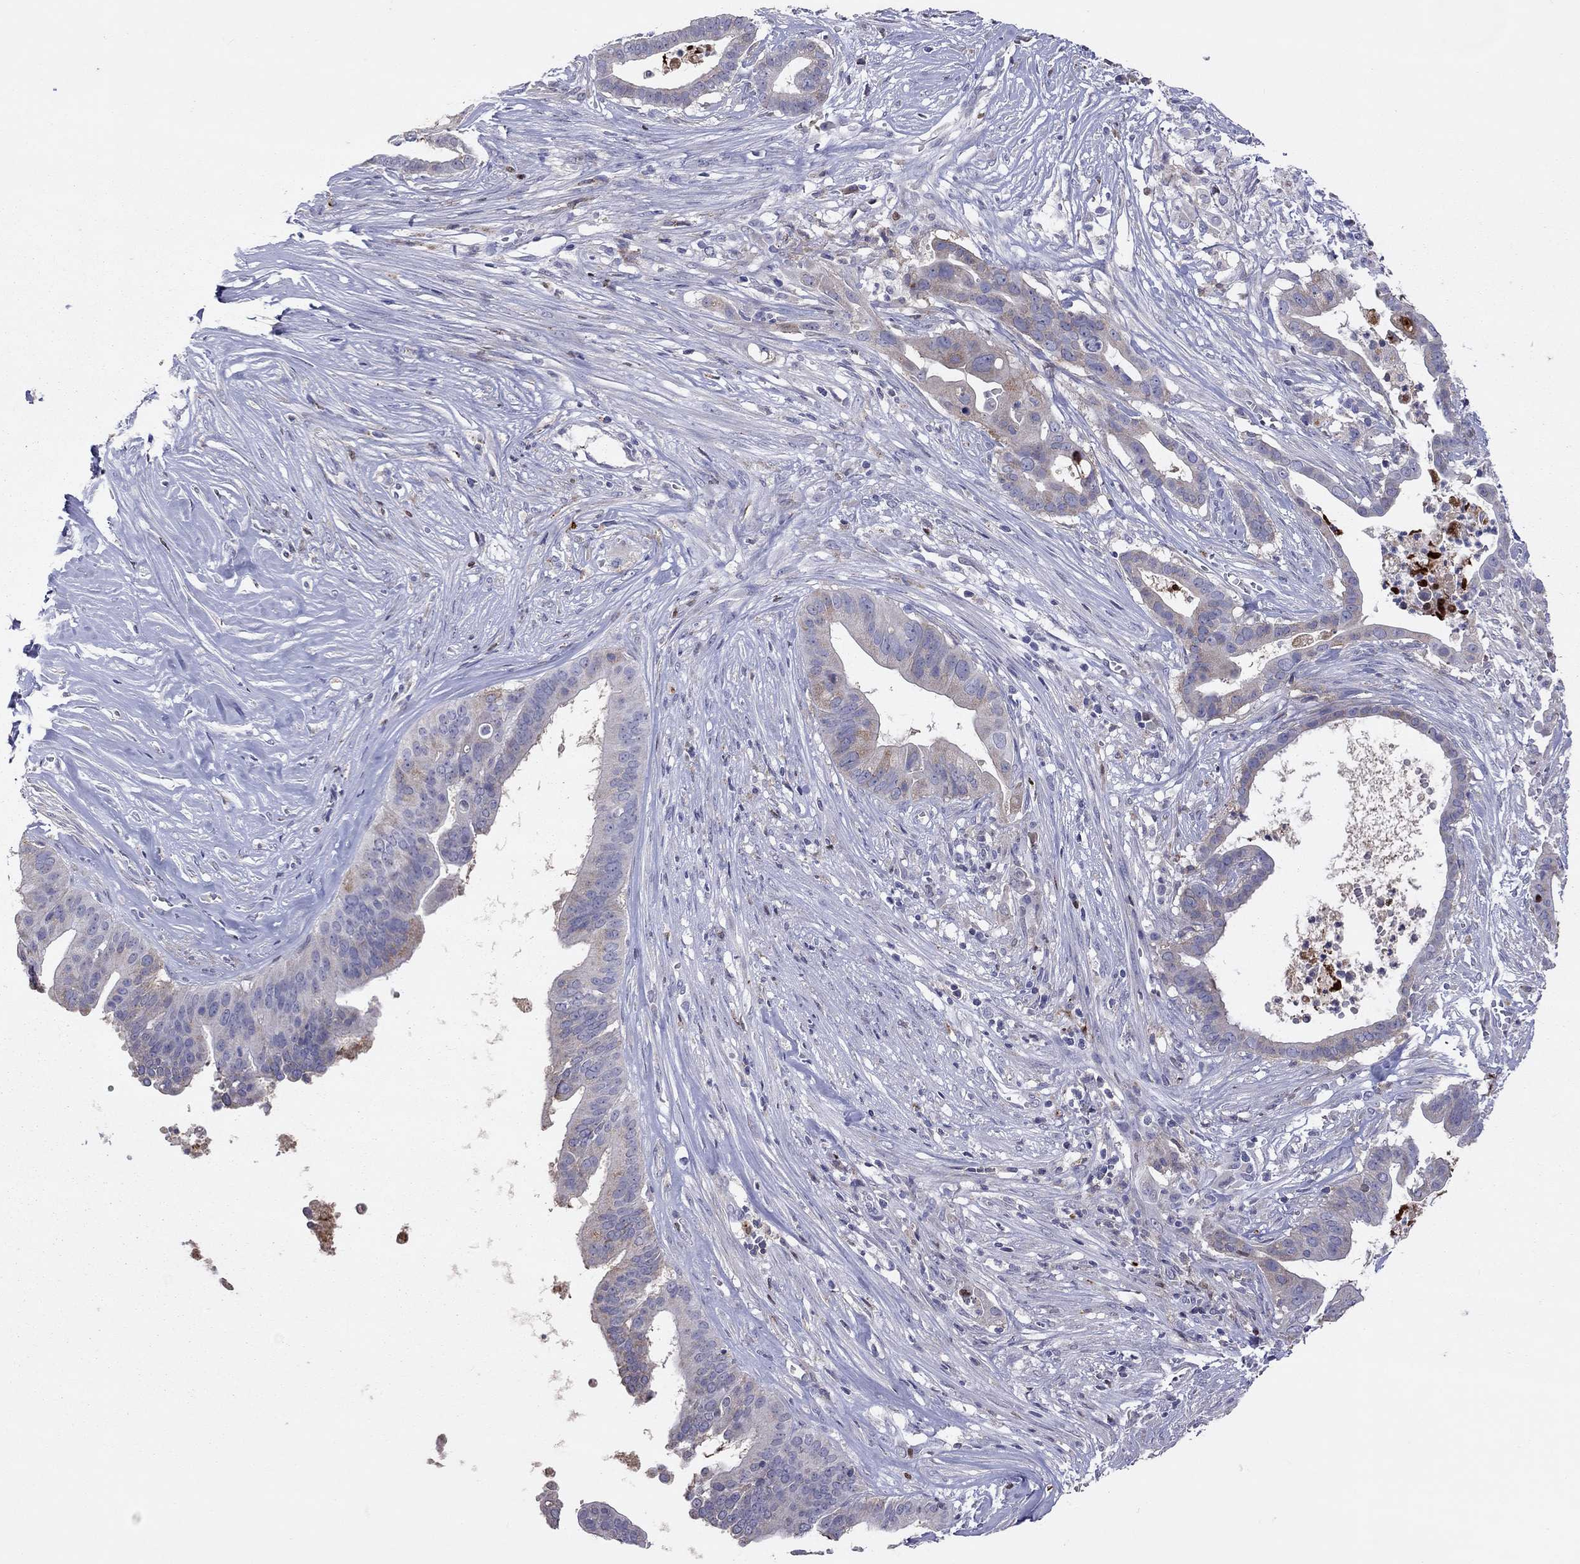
{"staining": {"intensity": "moderate", "quantity": "25%-75%", "location": "cytoplasmic/membranous"}, "tissue": "pancreatic cancer", "cell_type": "Tumor cells", "image_type": "cancer", "snomed": [{"axis": "morphology", "description": "Adenocarcinoma, NOS"}, {"axis": "topography", "description": "Pancreas"}], "caption": "Immunohistochemistry (IHC) histopathology image of neoplastic tissue: human pancreatic cancer stained using immunohistochemistry displays medium levels of moderate protein expression localized specifically in the cytoplasmic/membranous of tumor cells, appearing as a cytoplasmic/membranous brown color.", "gene": "SERPINA3", "patient": {"sex": "male", "age": 61}}